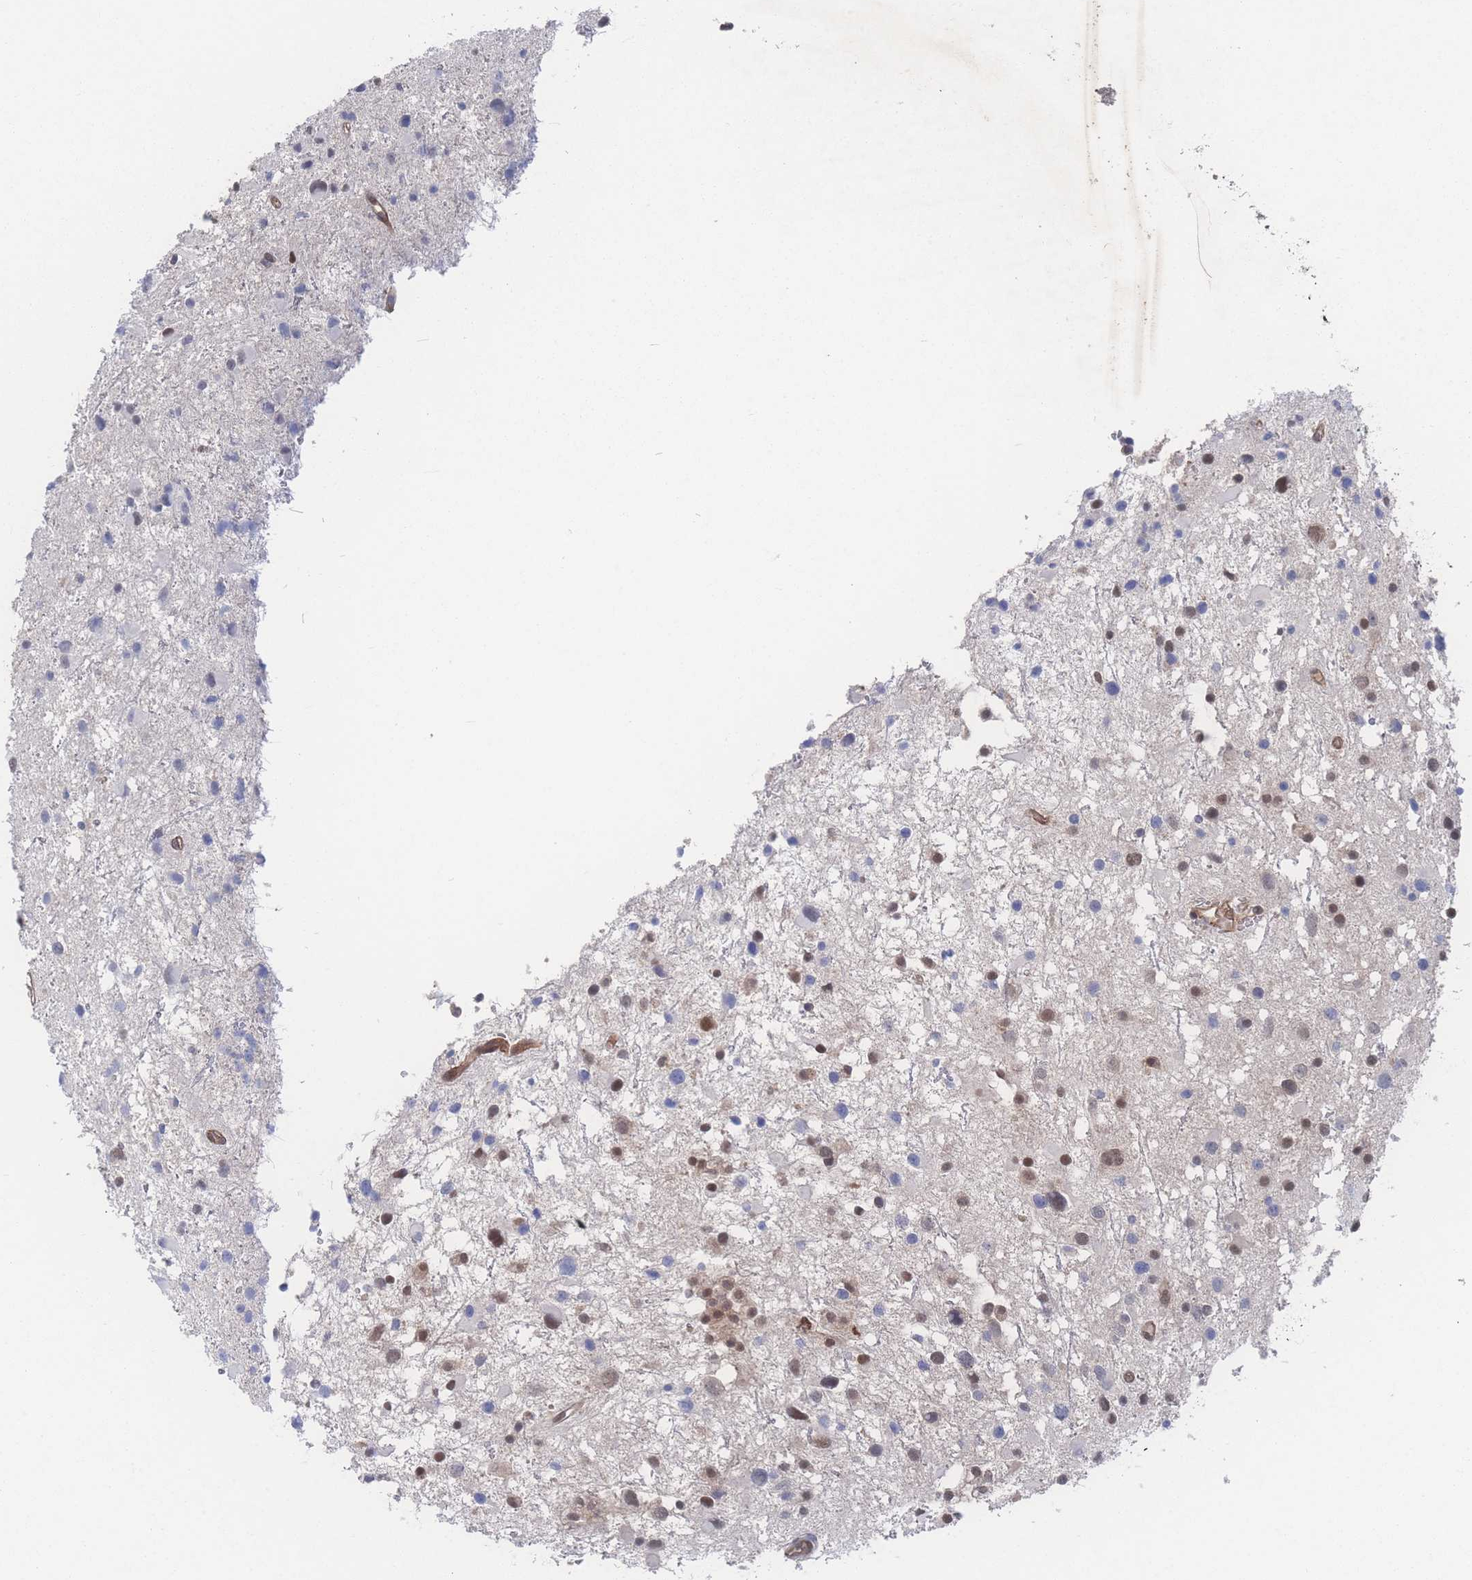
{"staining": {"intensity": "moderate", "quantity": "25%-75%", "location": "nuclear"}, "tissue": "glioma", "cell_type": "Tumor cells", "image_type": "cancer", "snomed": [{"axis": "morphology", "description": "Glioma, malignant, Low grade"}, {"axis": "topography", "description": "Brain"}], "caption": "Brown immunohistochemical staining in glioma shows moderate nuclear positivity in about 25%-75% of tumor cells. Nuclei are stained in blue.", "gene": "PSMA1", "patient": {"sex": "female", "age": 32}}